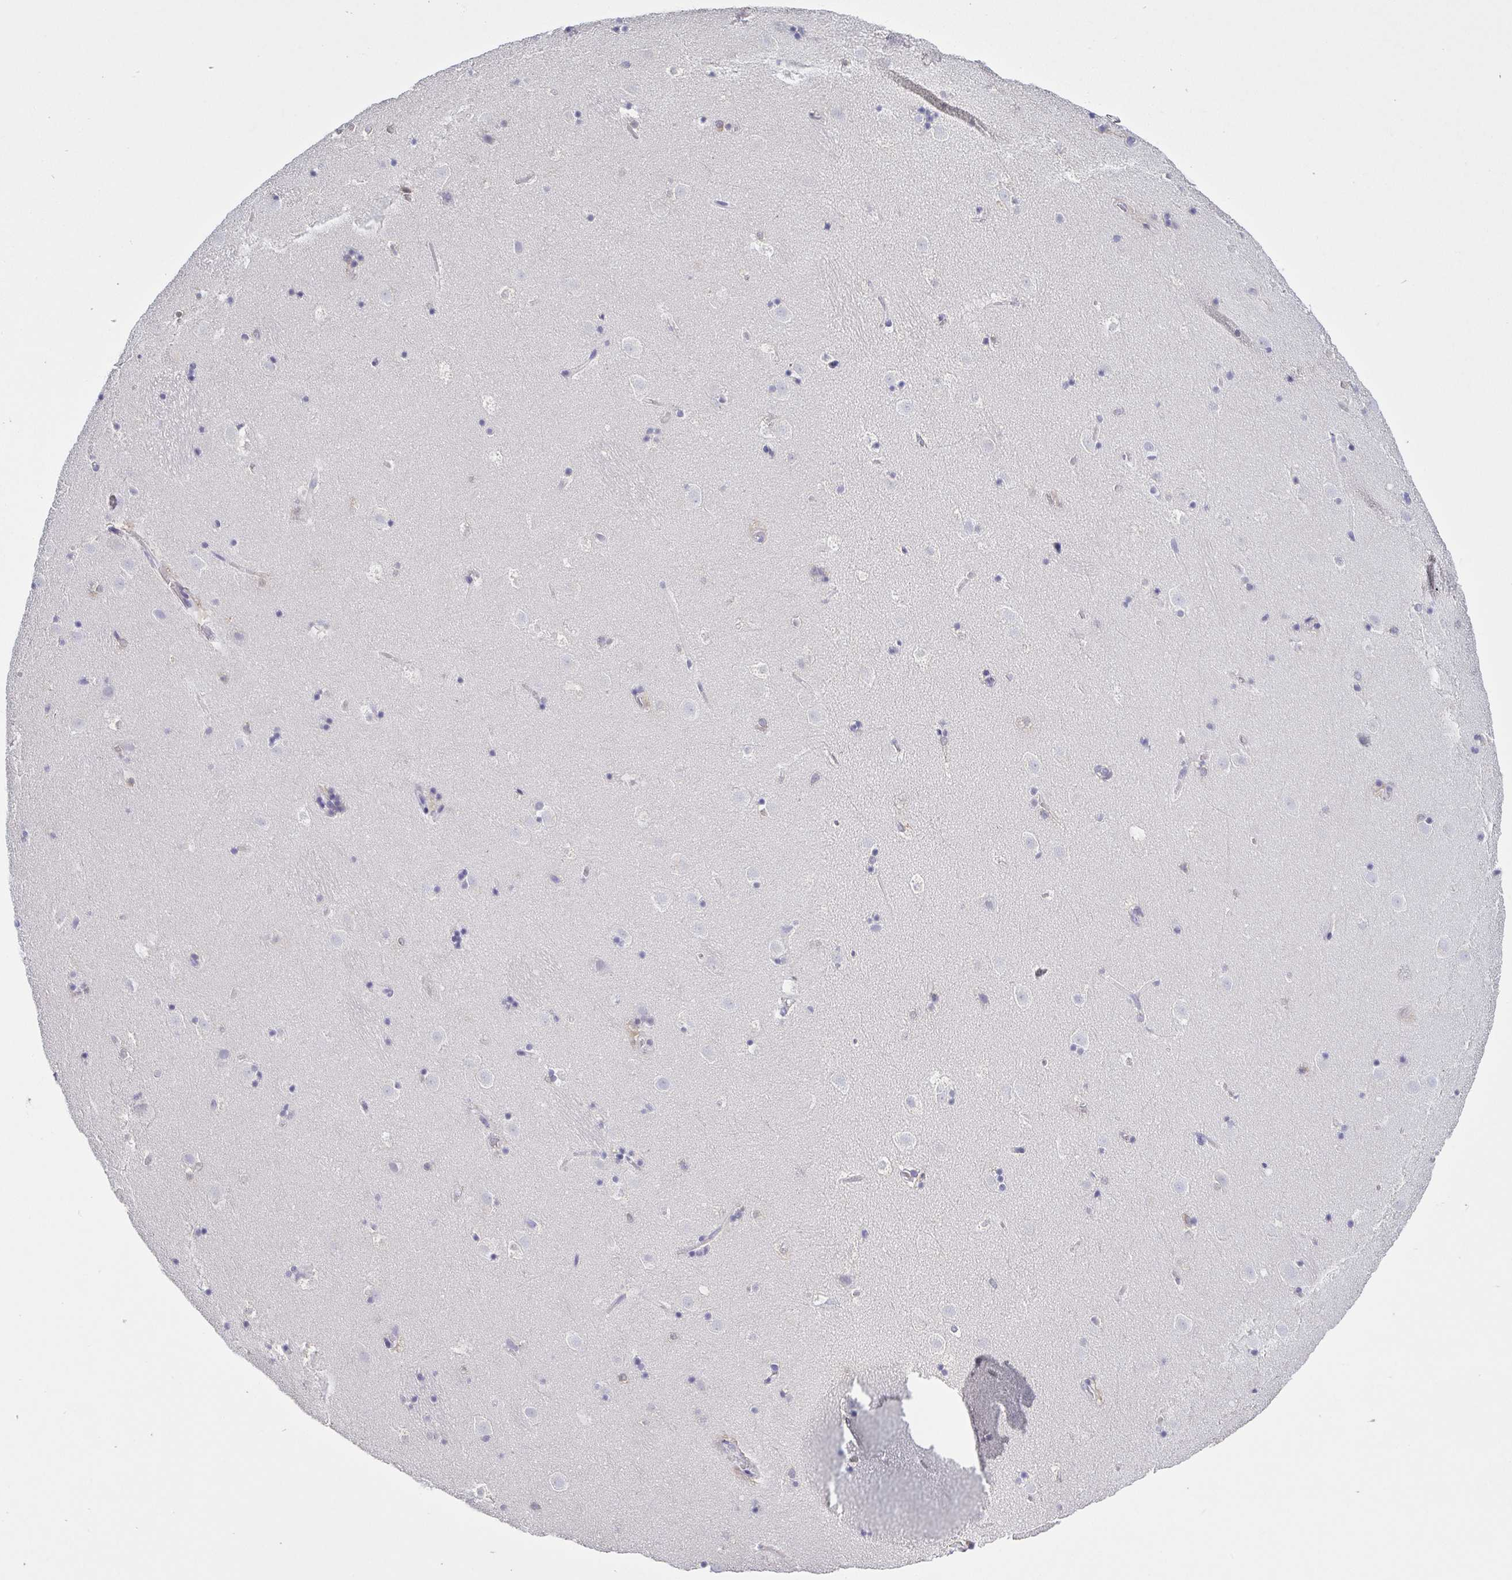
{"staining": {"intensity": "negative", "quantity": "none", "location": "none"}, "tissue": "caudate", "cell_type": "Glial cells", "image_type": "normal", "snomed": [{"axis": "morphology", "description": "Normal tissue, NOS"}, {"axis": "topography", "description": "Lateral ventricle wall"}], "caption": "Immunohistochemical staining of normal human caudate demonstrates no significant staining in glial cells.", "gene": "IDH1", "patient": {"sex": "male", "age": 37}}